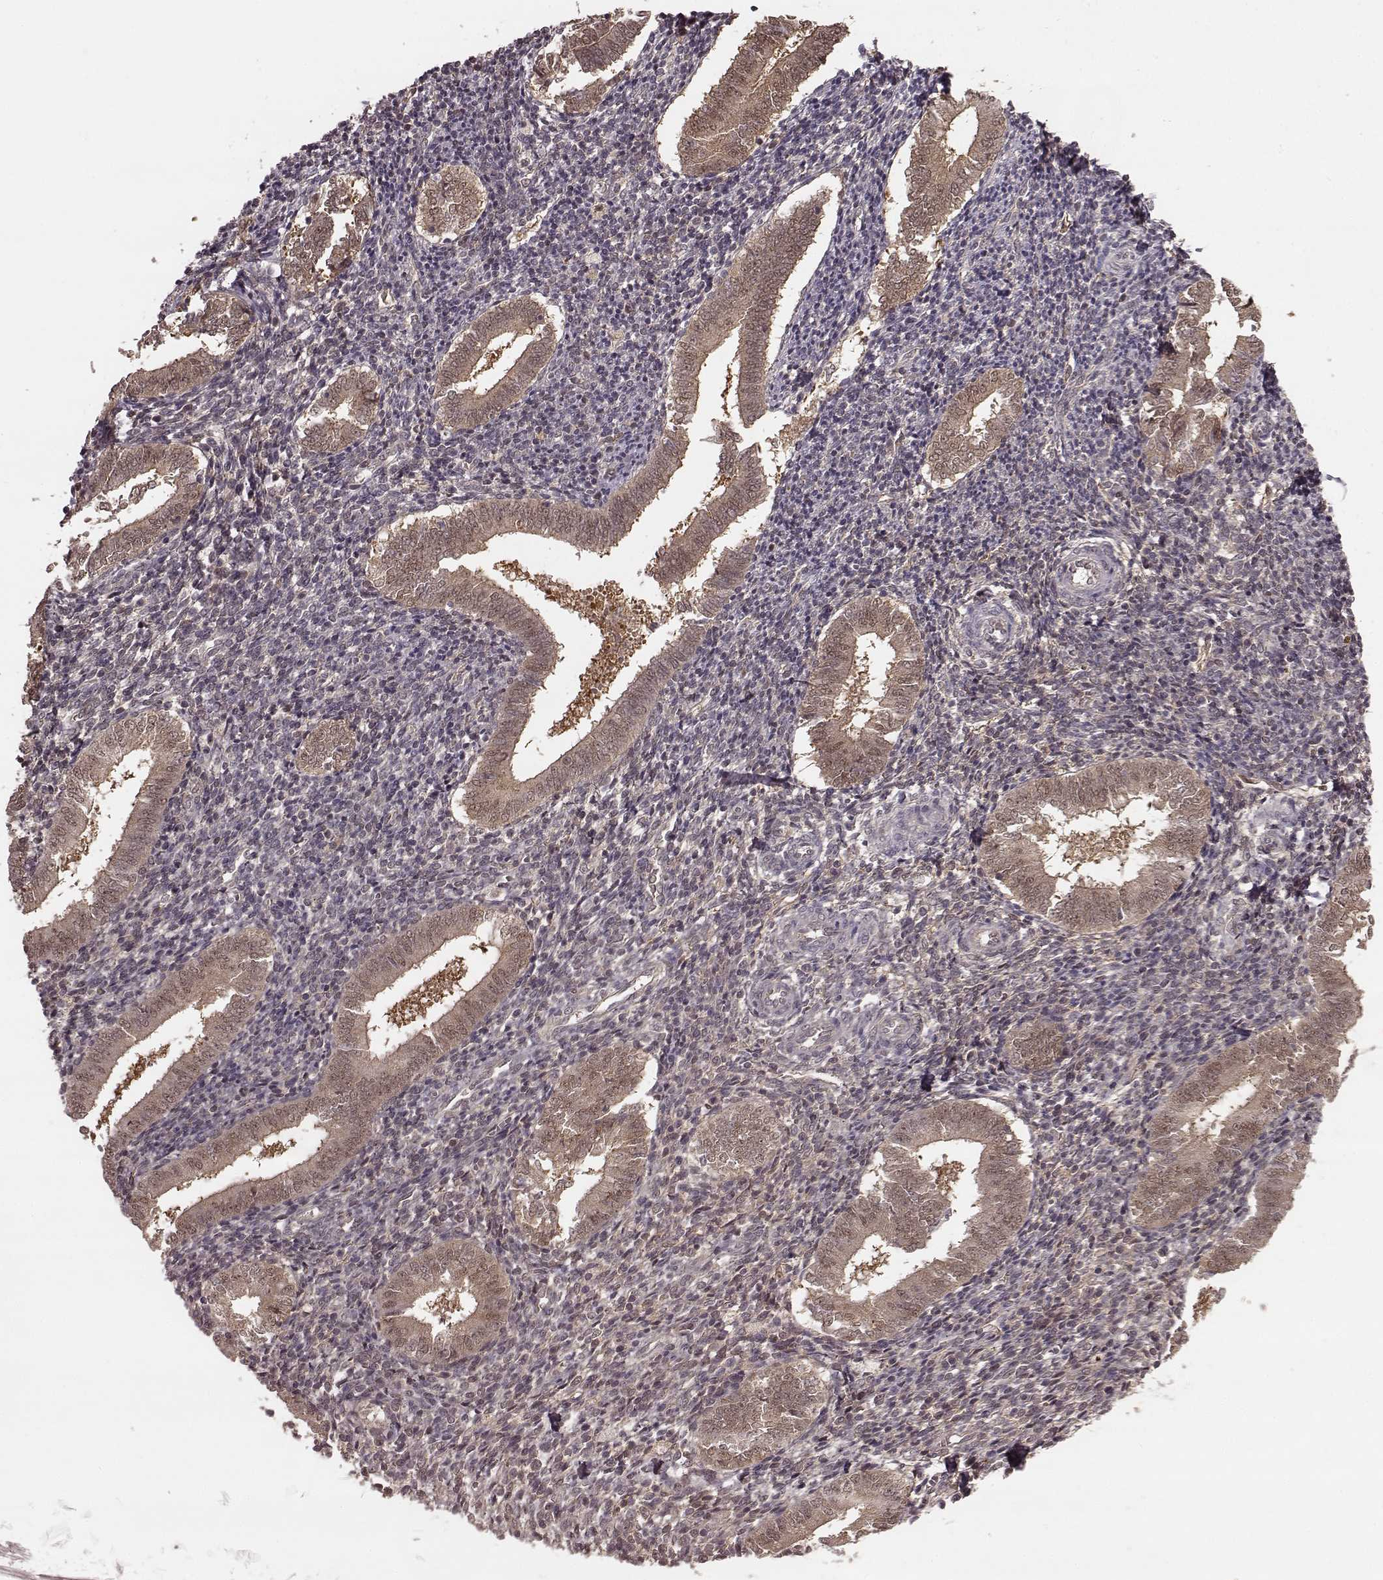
{"staining": {"intensity": "negative", "quantity": "none", "location": "none"}, "tissue": "endometrium", "cell_type": "Cells in endometrial stroma", "image_type": "normal", "snomed": [{"axis": "morphology", "description": "Normal tissue, NOS"}, {"axis": "topography", "description": "Endometrium"}], "caption": "A photomicrograph of endometrium stained for a protein exhibits no brown staining in cells in endometrial stroma. Brightfield microscopy of immunohistochemistry (IHC) stained with DAB (3,3'-diaminobenzidine) (brown) and hematoxylin (blue), captured at high magnification.", "gene": "GSS", "patient": {"sex": "female", "age": 25}}